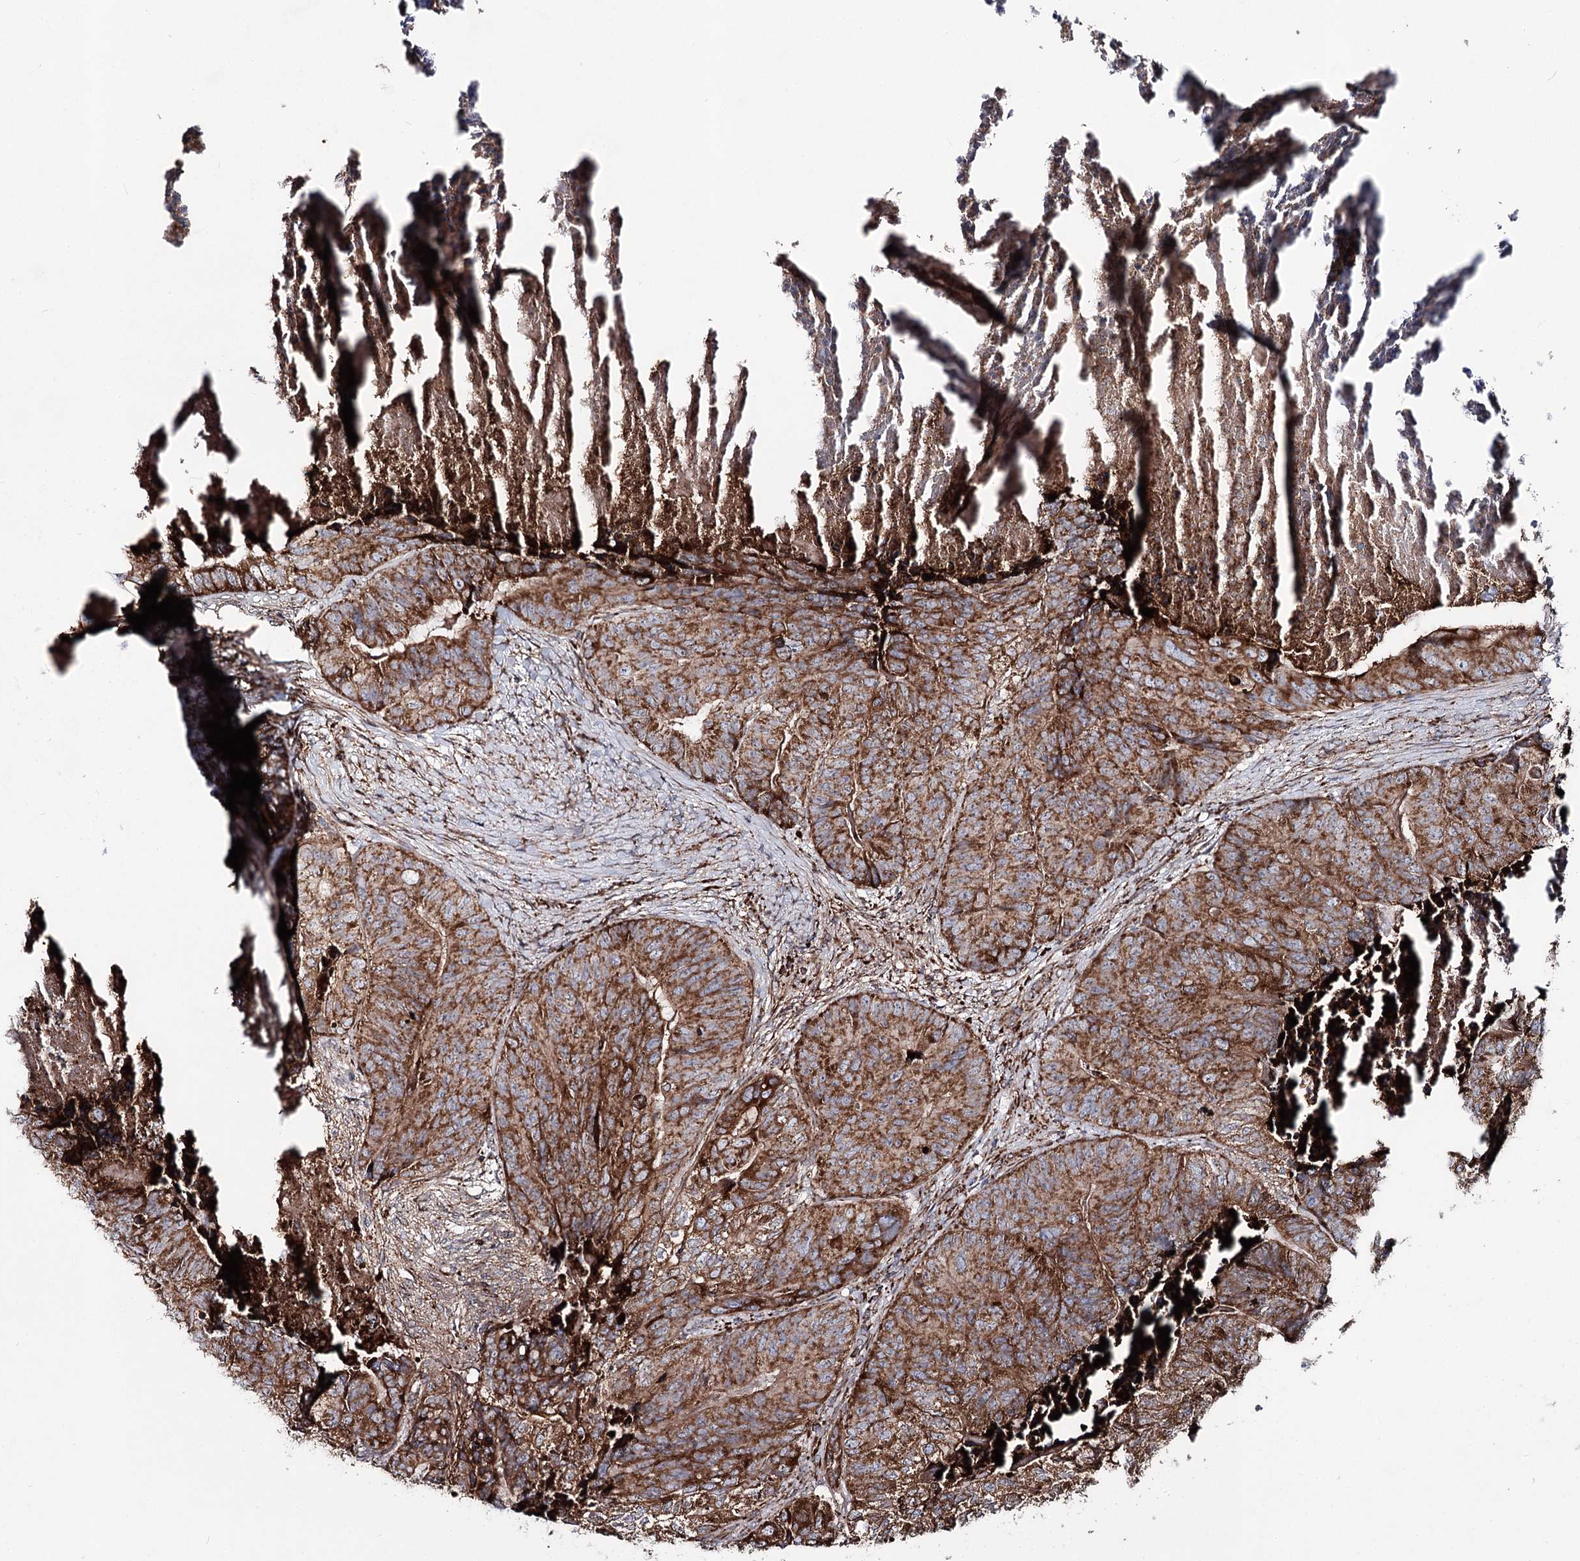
{"staining": {"intensity": "moderate", "quantity": ">75%", "location": "cytoplasmic/membranous"}, "tissue": "colorectal cancer", "cell_type": "Tumor cells", "image_type": "cancer", "snomed": [{"axis": "morphology", "description": "Adenocarcinoma, NOS"}, {"axis": "topography", "description": "Colon"}], "caption": "IHC image of colorectal cancer (adenocarcinoma) stained for a protein (brown), which displays medium levels of moderate cytoplasmic/membranous positivity in about >75% of tumor cells.", "gene": "MSANTD2", "patient": {"sex": "female", "age": 67}}